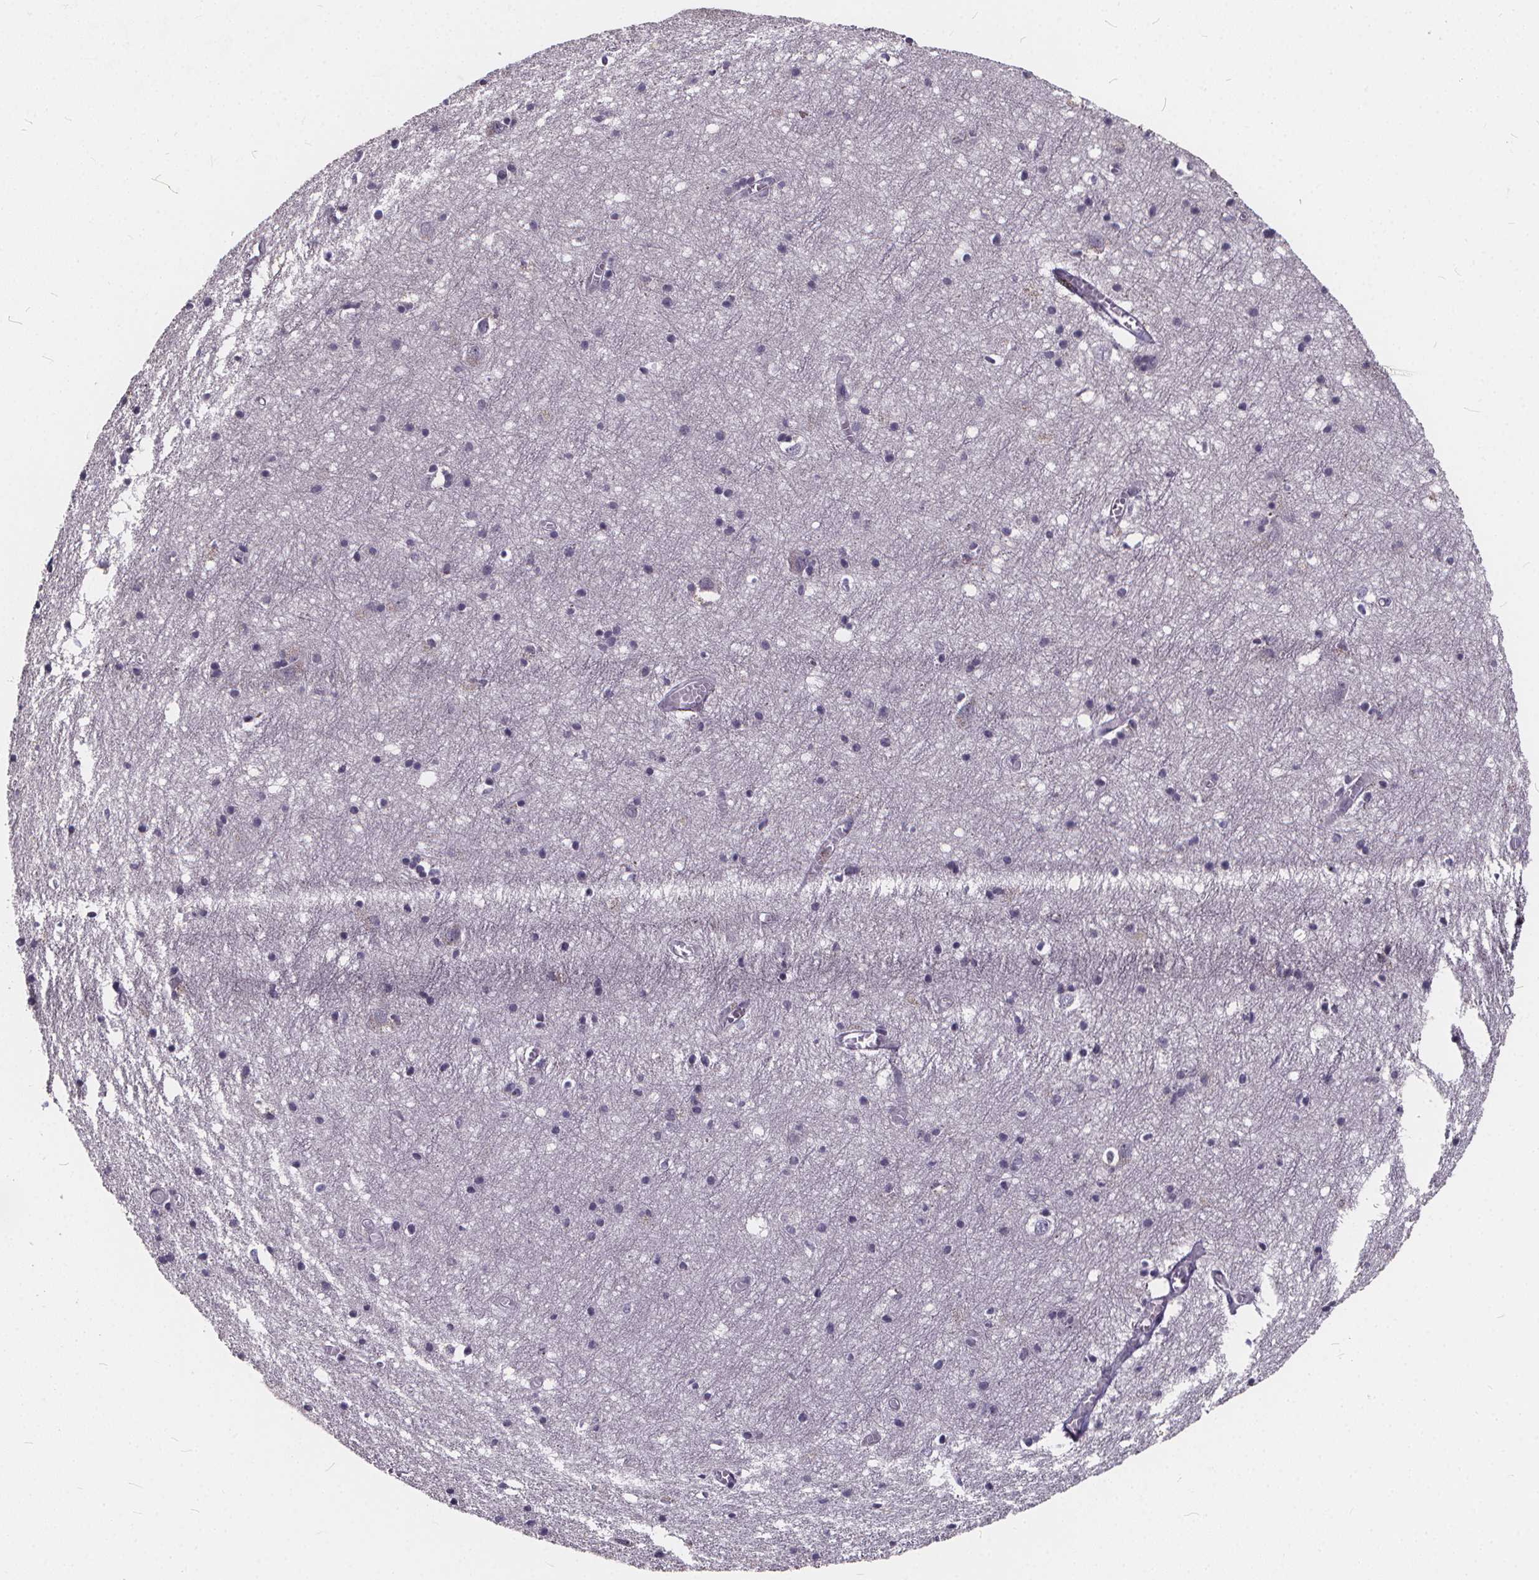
{"staining": {"intensity": "negative", "quantity": "none", "location": "none"}, "tissue": "cerebral cortex", "cell_type": "Endothelial cells", "image_type": "normal", "snomed": [{"axis": "morphology", "description": "Normal tissue, NOS"}, {"axis": "topography", "description": "Cerebral cortex"}], "caption": "IHC micrograph of normal cerebral cortex stained for a protein (brown), which demonstrates no staining in endothelial cells. (DAB (3,3'-diaminobenzidine) immunohistochemistry with hematoxylin counter stain).", "gene": "SPEF2", "patient": {"sex": "male", "age": 70}}